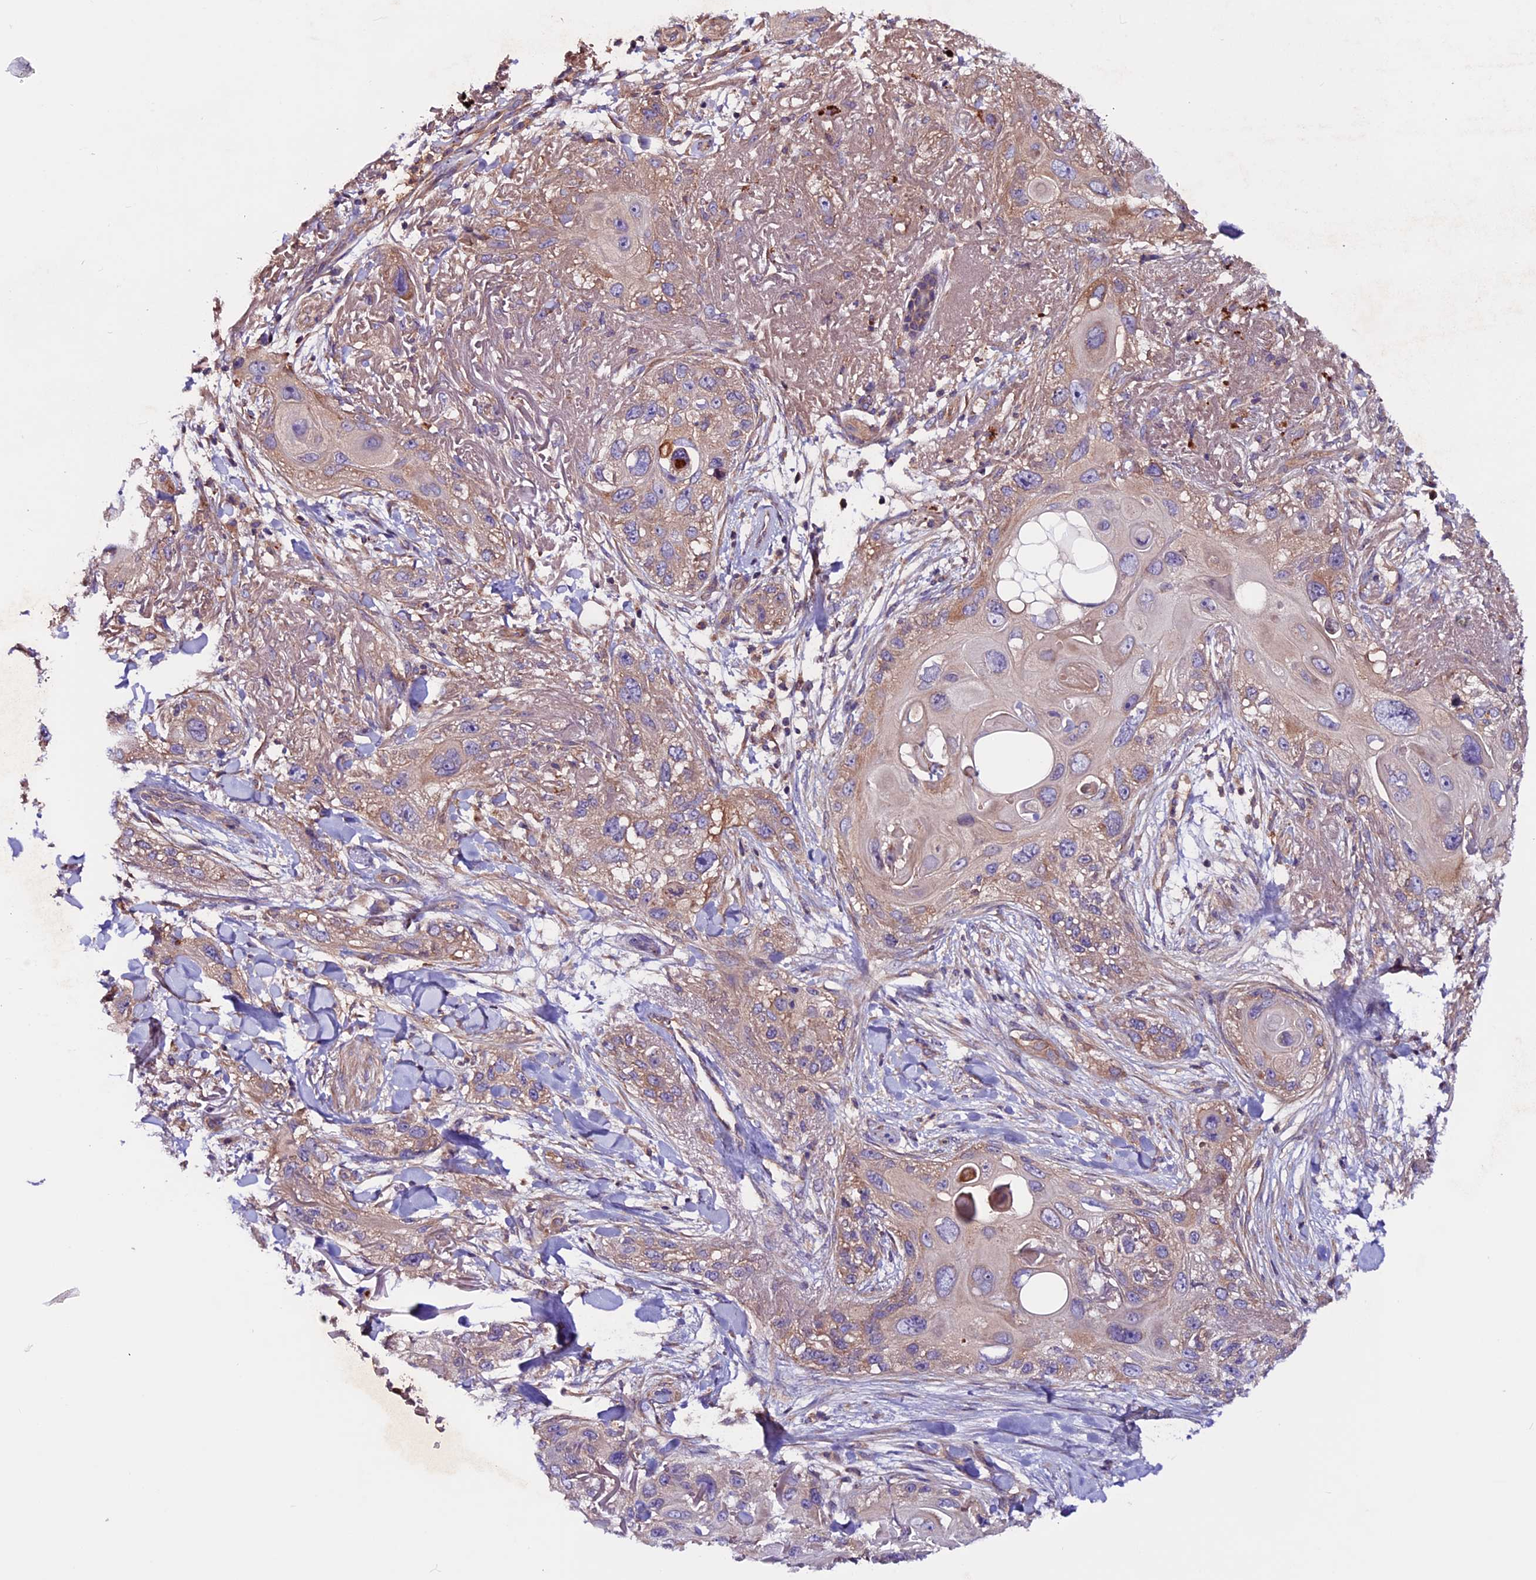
{"staining": {"intensity": "weak", "quantity": "25%-75%", "location": "cytoplasmic/membranous"}, "tissue": "skin cancer", "cell_type": "Tumor cells", "image_type": "cancer", "snomed": [{"axis": "morphology", "description": "Normal tissue, NOS"}, {"axis": "morphology", "description": "Squamous cell carcinoma, NOS"}, {"axis": "topography", "description": "Skin"}], "caption": "Skin cancer (squamous cell carcinoma) stained with immunohistochemistry (IHC) shows weak cytoplasmic/membranous staining in about 25%-75% of tumor cells. Ihc stains the protein in brown and the nuclei are stained blue.", "gene": "ZNF598", "patient": {"sex": "male", "age": 72}}